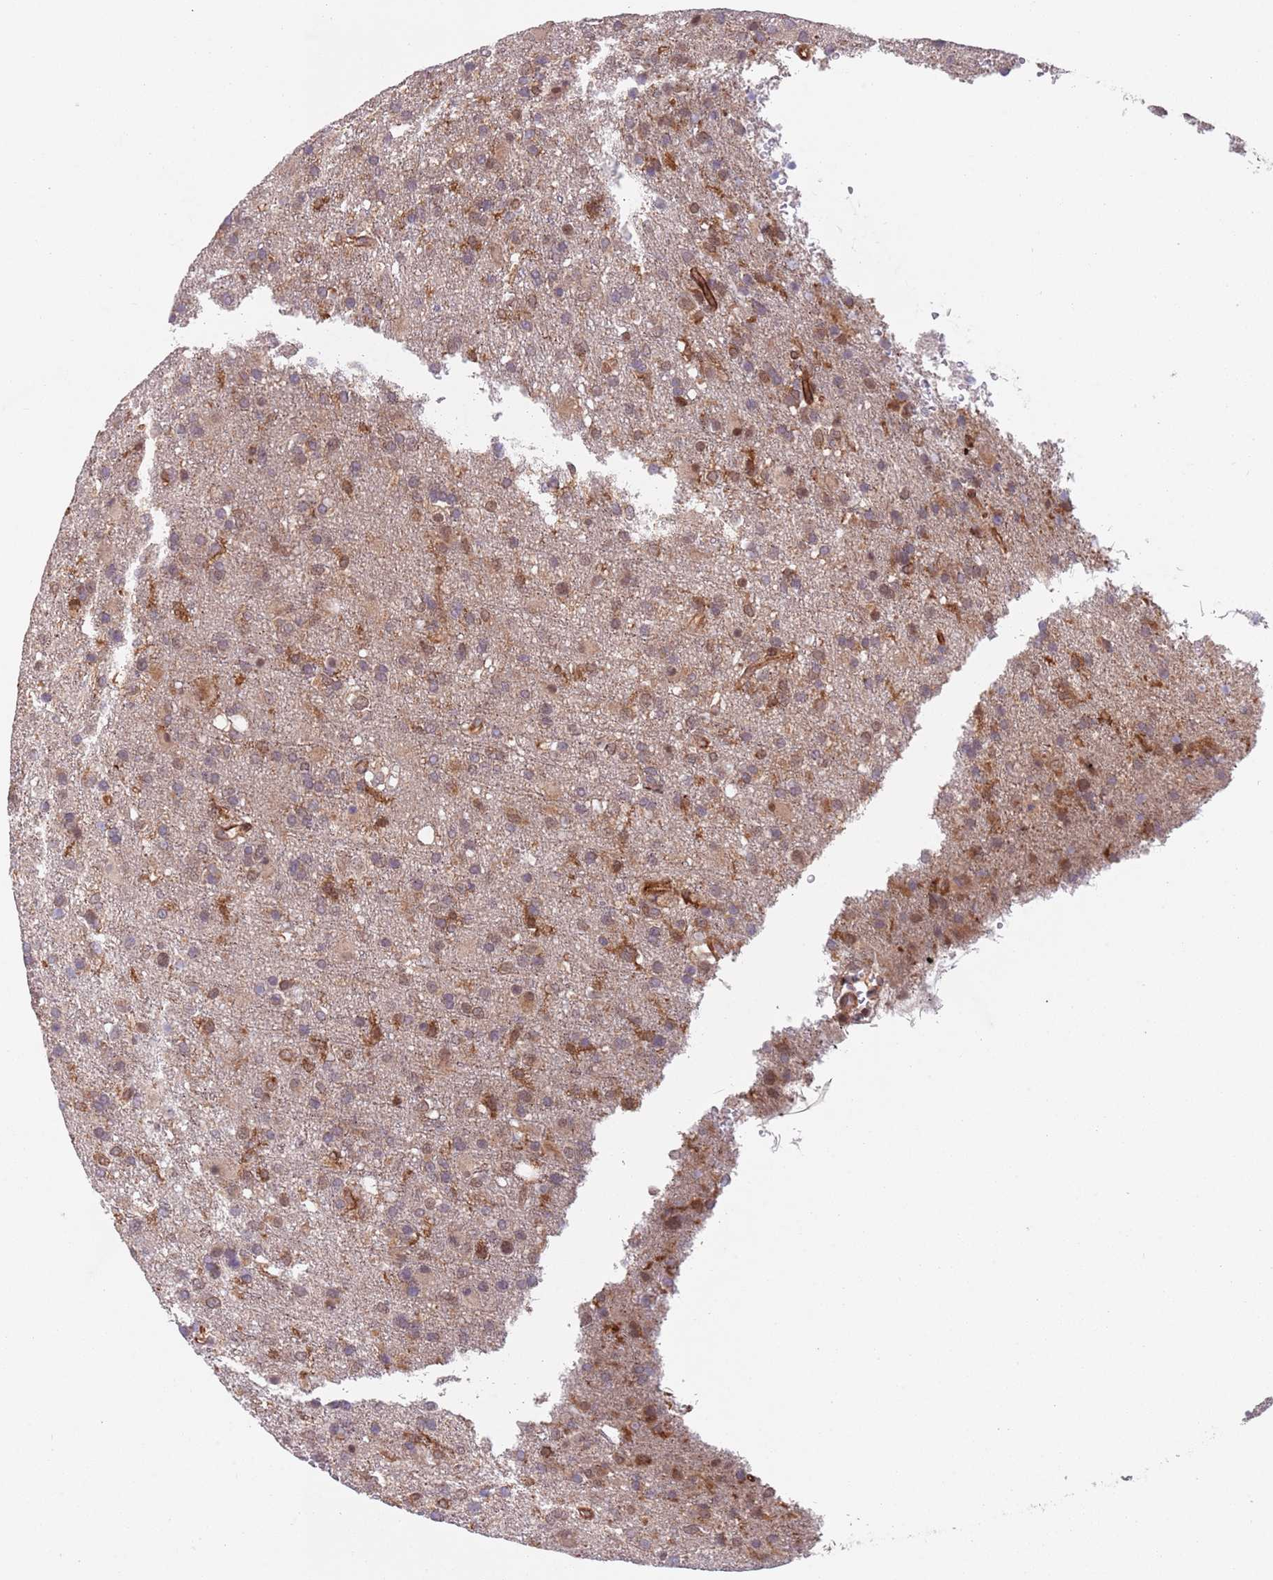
{"staining": {"intensity": "moderate", "quantity": "25%-75%", "location": "cytoplasmic/membranous,nuclear"}, "tissue": "glioma", "cell_type": "Tumor cells", "image_type": "cancer", "snomed": [{"axis": "morphology", "description": "Glioma, malignant, High grade"}, {"axis": "topography", "description": "Brain"}], "caption": "This is a photomicrograph of immunohistochemistry staining of malignant glioma (high-grade), which shows moderate expression in the cytoplasmic/membranous and nuclear of tumor cells.", "gene": "CHD9", "patient": {"sex": "female", "age": 74}}